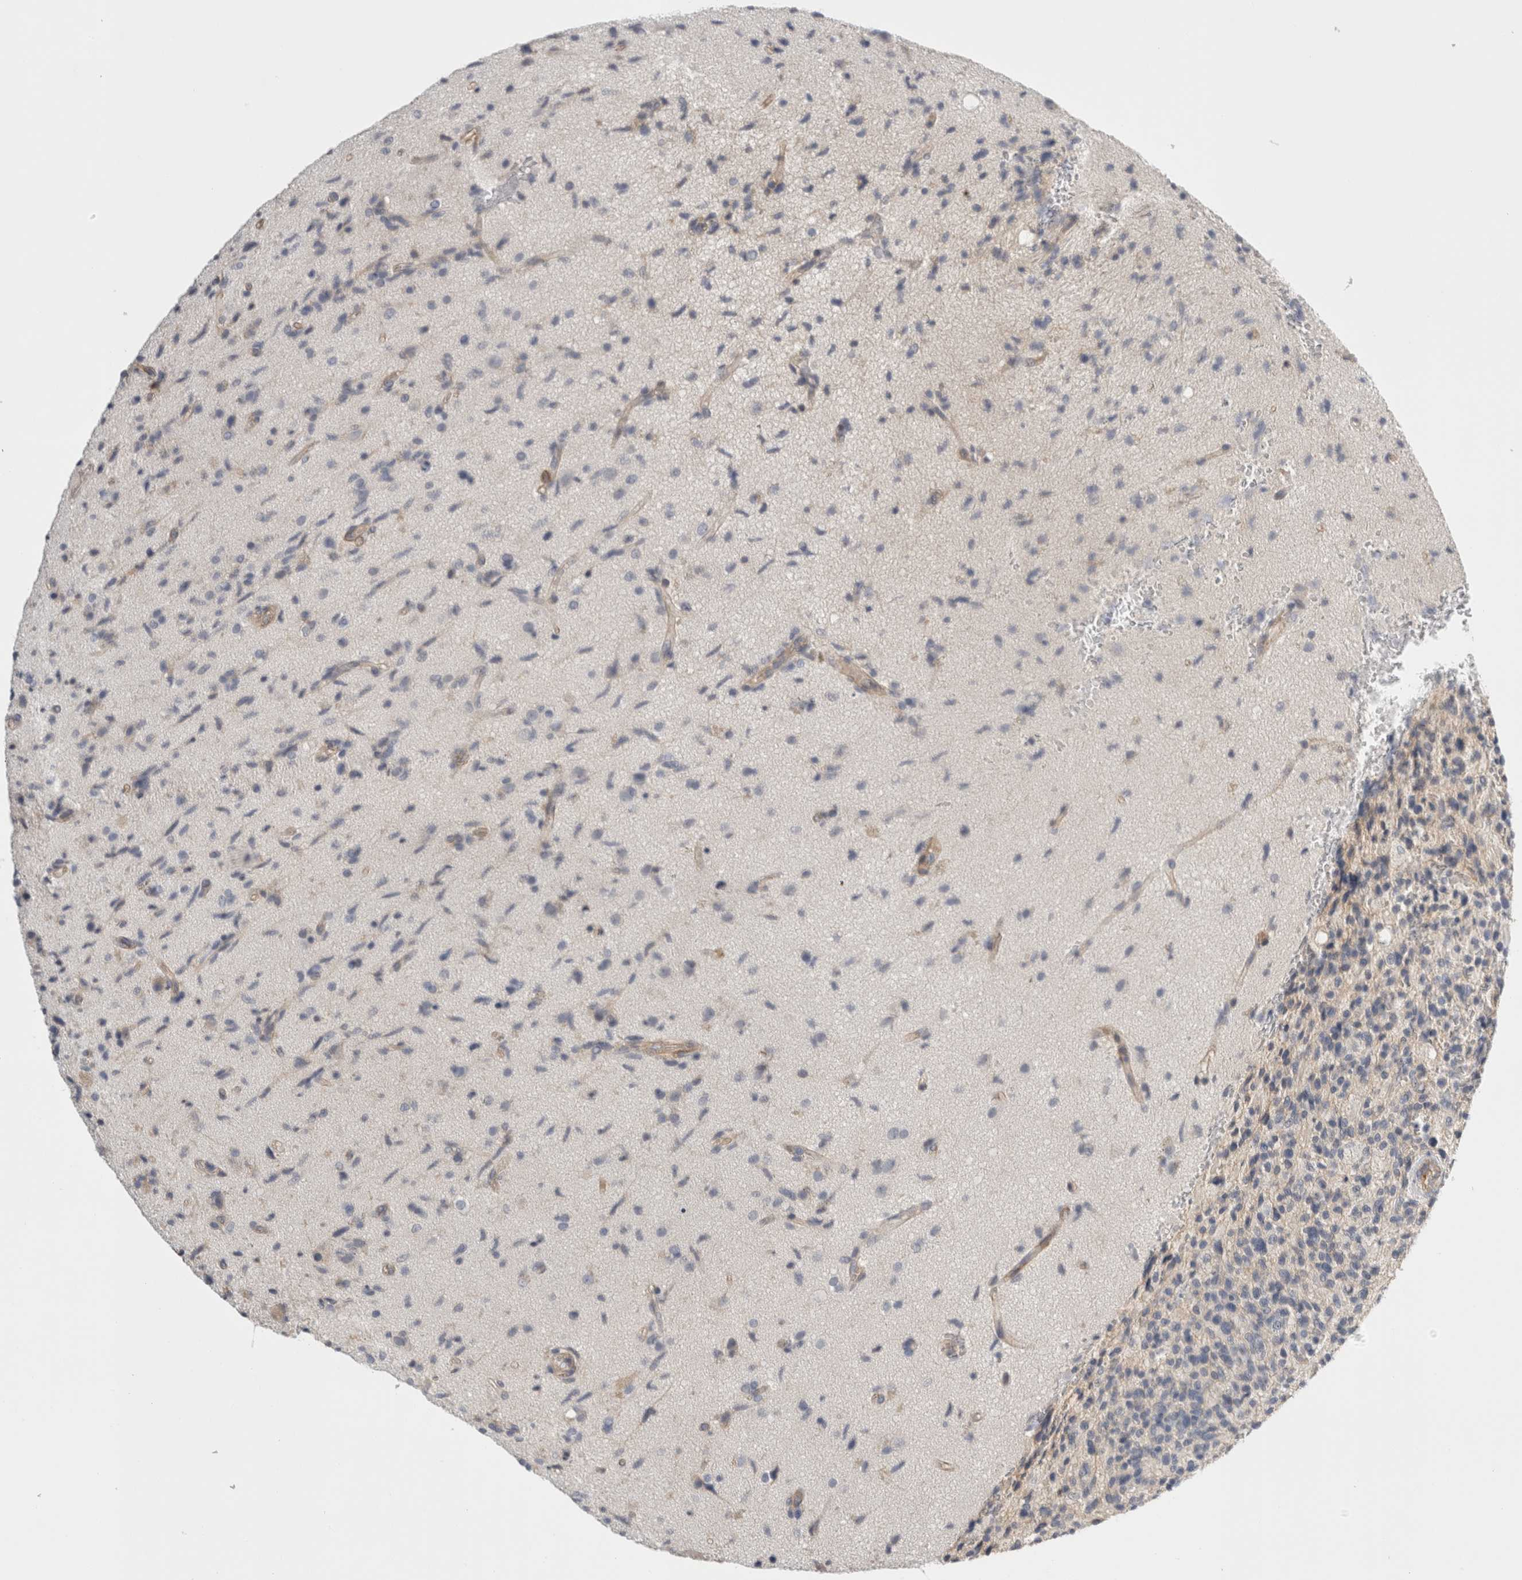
{"staining": {"intensity": "negative", "quantity": "none", "location": "none"}, "tissue": "glioma", "cell_type": "Tumor cells", "image_type": "cancer", "snomed": [{"axis": "morphology", "description": "Glioma, malignant, High grade"}, {"axis": "topography", "description": "Brain"}], "caption": "This is an immunohistochemistry image of human glioma. There is no staining in tumor cells.", "gene": "VANGL1", "patient": {"sex": "male", "age": 72}}